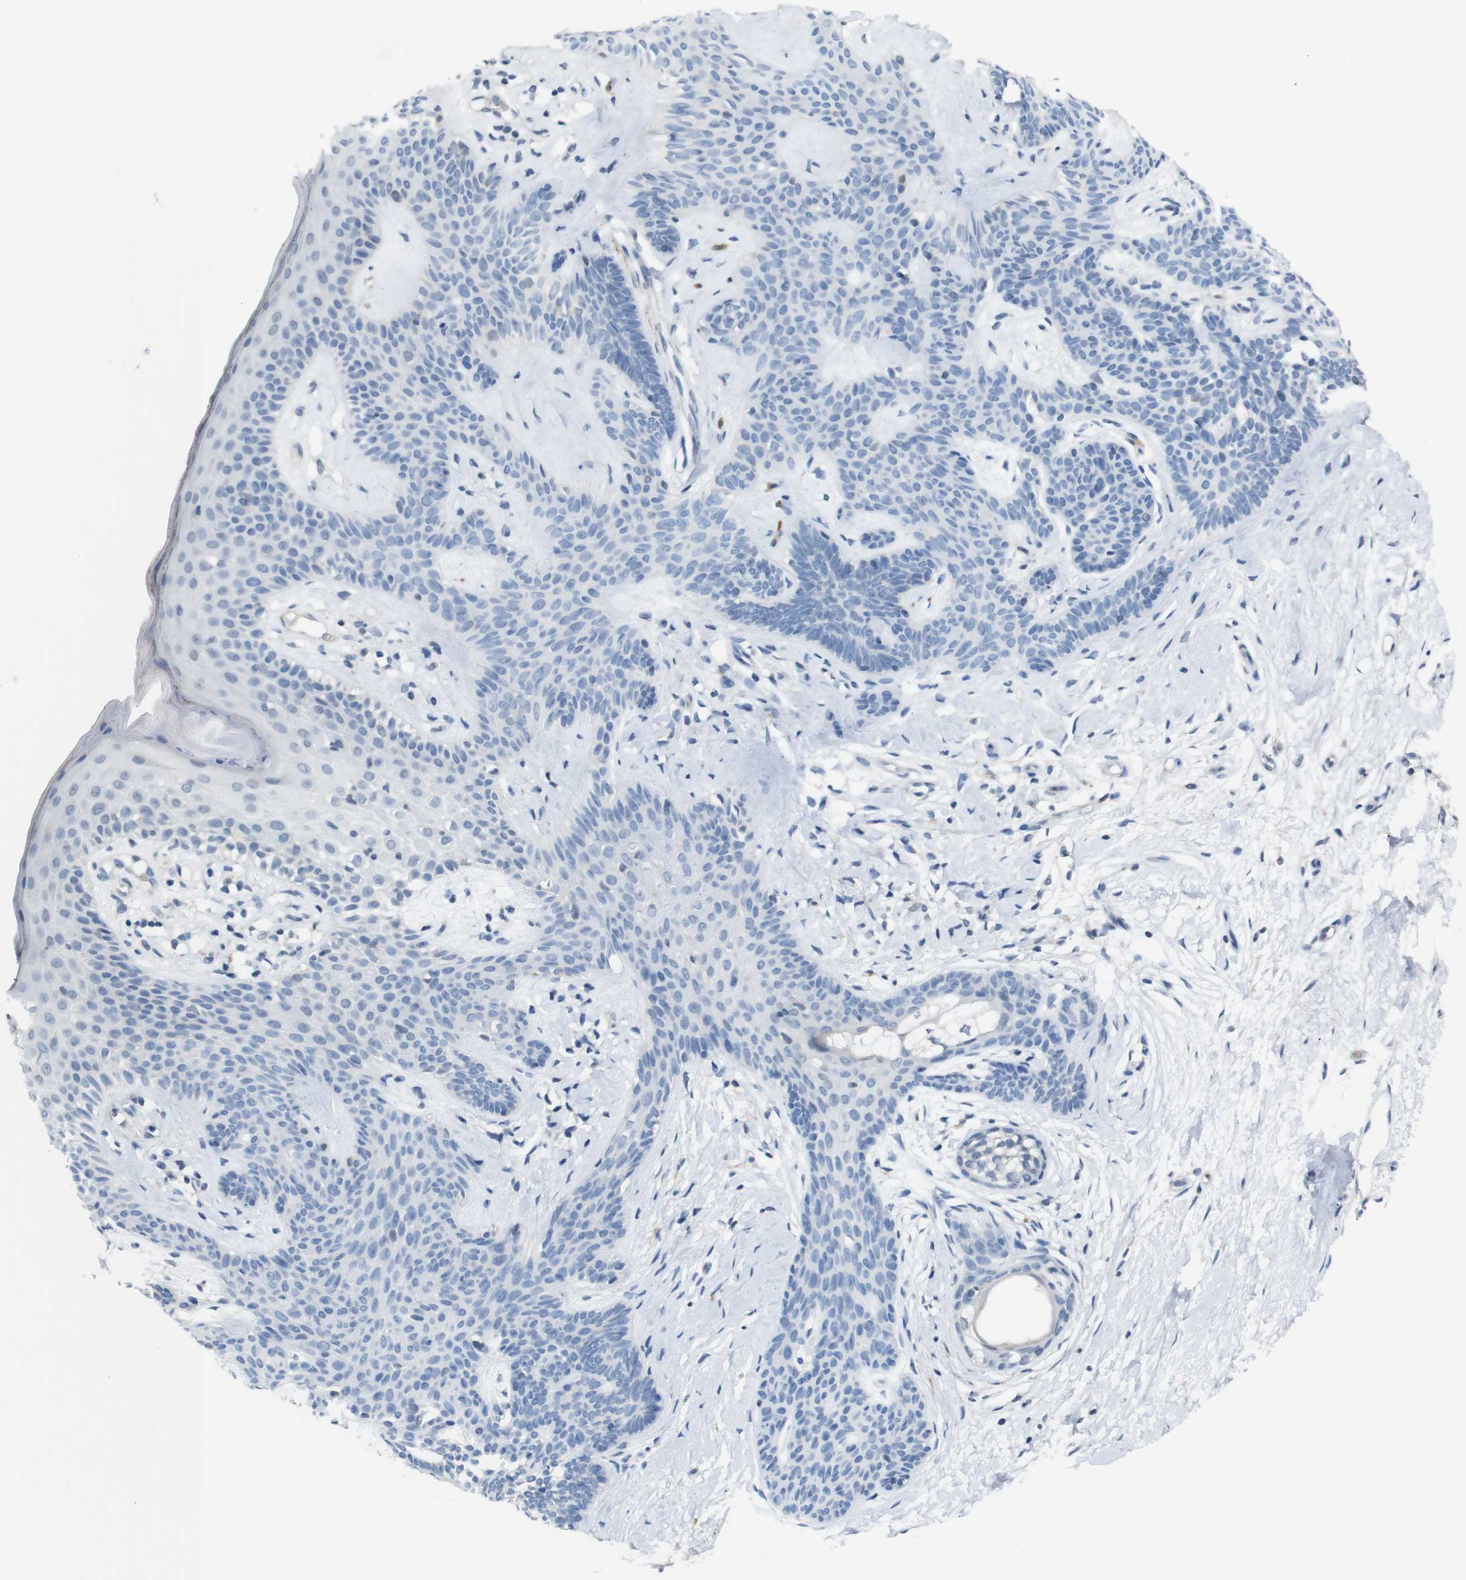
{"staining": {"intensity": "negative", "quantity": "none", "location": "none"}, "tissue": "skin cancer", "cell_type": "Tumor cells", "image_type": "cancer", "snomed": [{"axis": "morphology", "description": "Developmental malformation"}, {"axis": "morphology", "description": "Basal cell carcinoma"}, {"axis": "topography", "description": "Skin"}], "caption": "Skin cancer (basal cell carcinoma) was stained to show a protein in brown. There is no significant staining in tumor cells. Brightfield microscopy of immunohistochemistry stained with DAB (3,3'-diaminobenzidine) (brown) and hematoxylin (blue), captured at high magnification.", "gene": "CHRM5", "patient": {"sex": "female", "age": 62}}